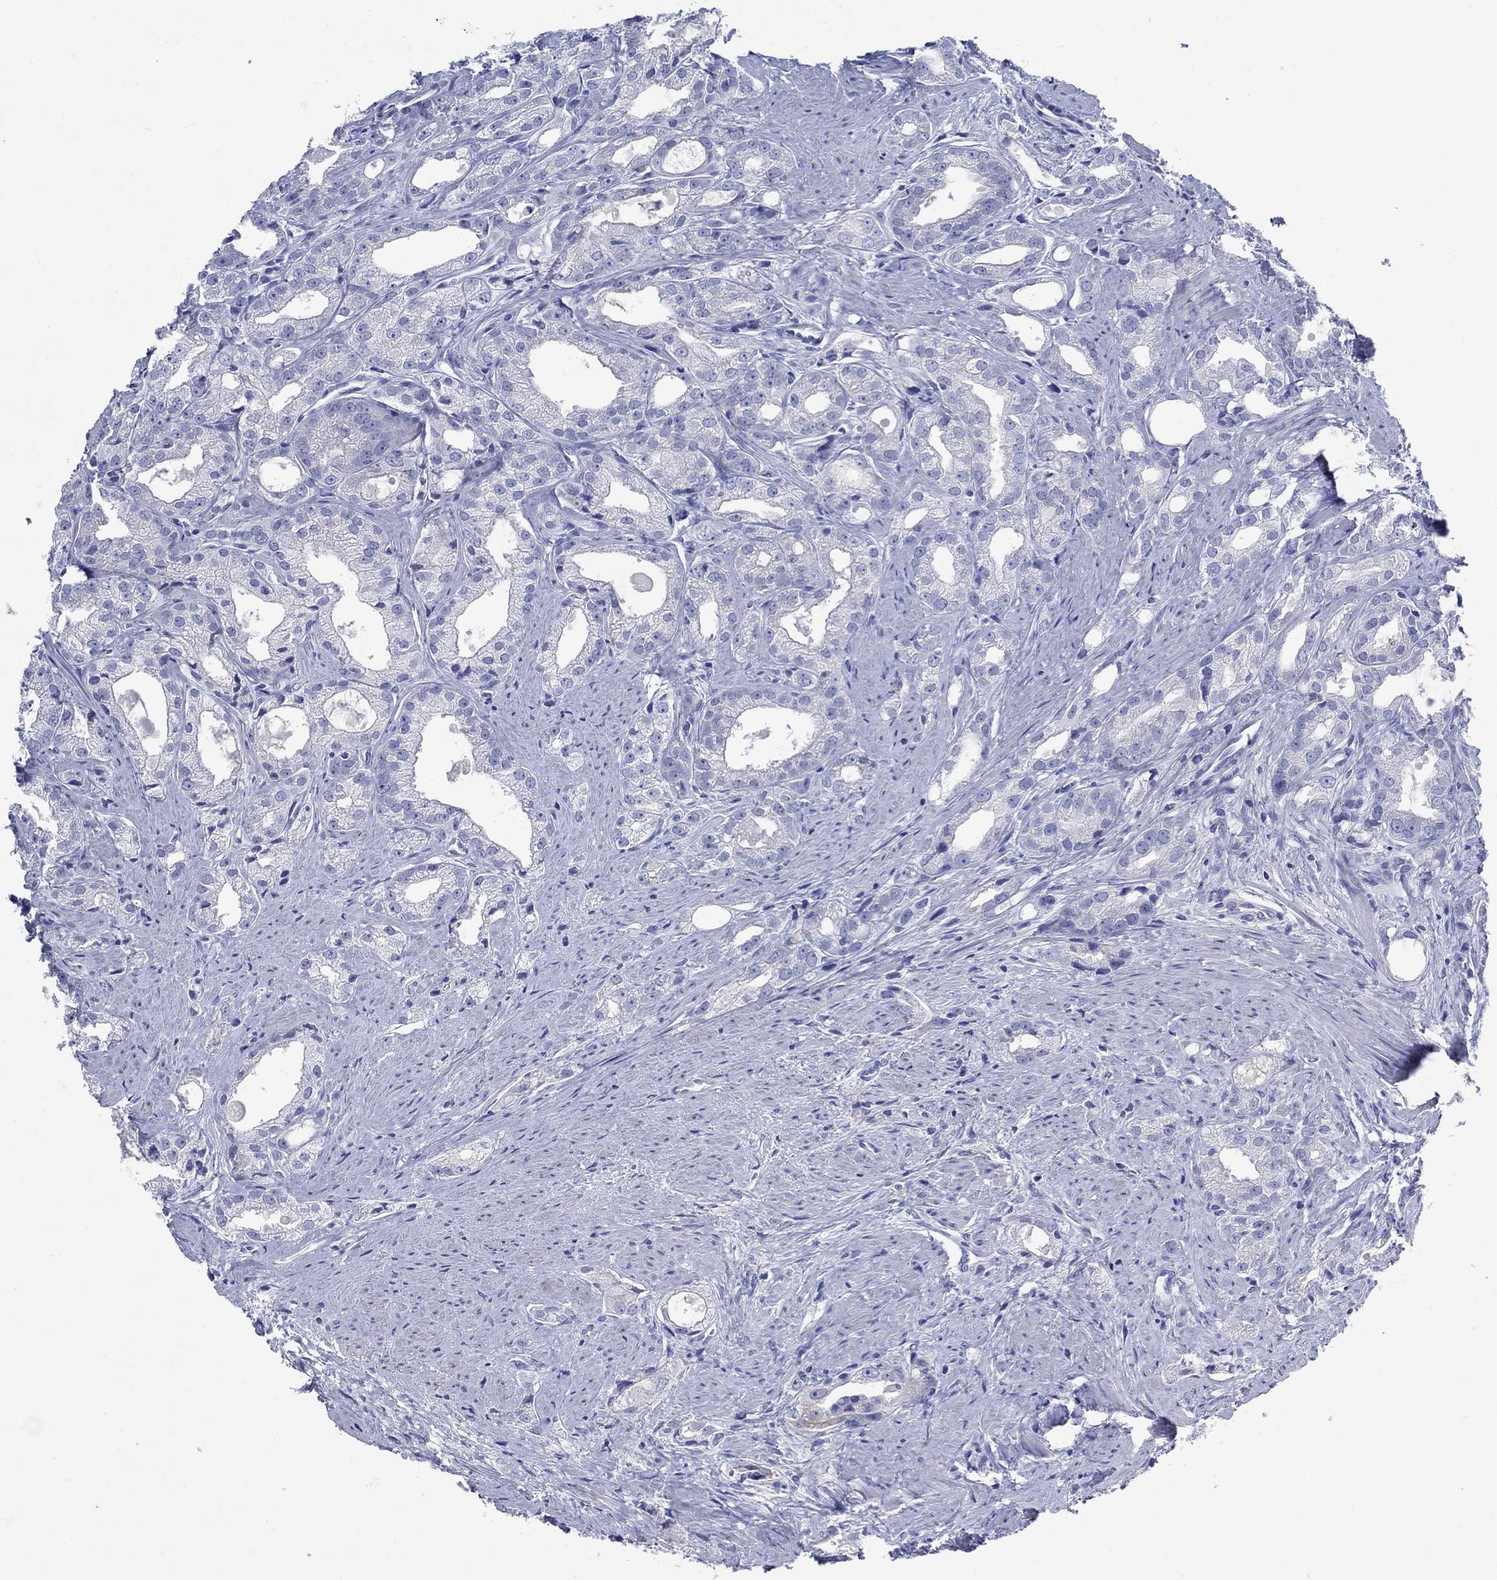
{"staining": {"intensity": "negative", "quantity": "none", "location": "none"}, "tissue": "prostate cancer", "cell_type": "Tumor cells", "image_type": "cancer", "snomed": [{"axis": "morphology", "description": "Adenocarcinoma, NOS"}, {"axis": "morphology", "description": "Adenocarcinoma, High grade"}, {"axis": "topography", "description": "Prostate"}], "caption": "Adenocarcinoma (prostate) stained for a protein using immunohistochemistry displays no staining tumor cells.", "gene": "TRIM16", "patient": {"sex": "male", "age": 70}}